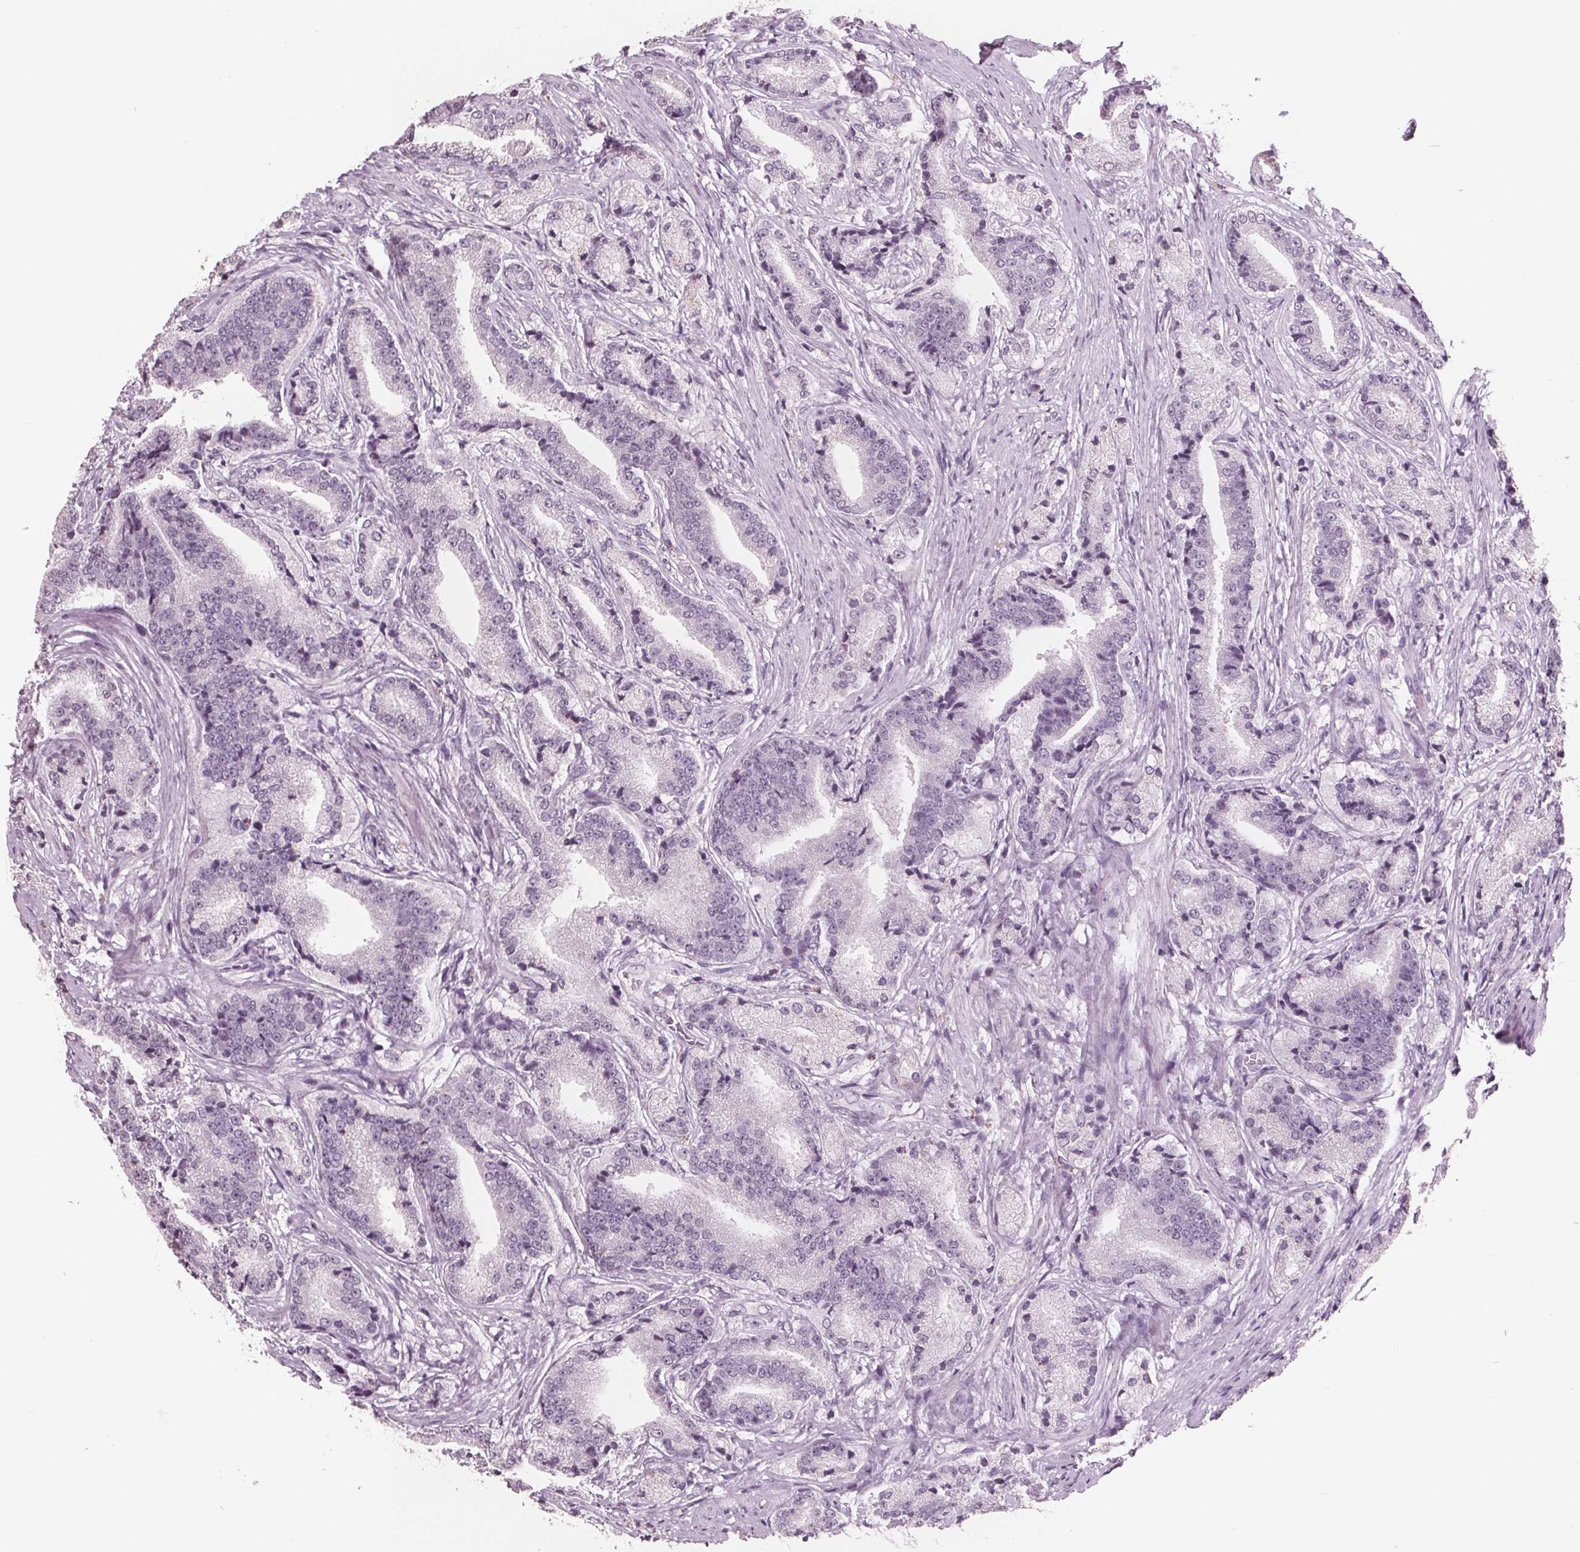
{"staining": {"intensity": "negative", "quantity": "none", "location": "none"}, "tissue": "prostate cancer", "cell_type": "Tumor cells", "image_type": "cancer", "snomed": [{"axis": "morphology", "description": "Adenocarcinoma, High grade"}, {"axis": "topography", "description": "Prostate and seminal vesicle, NOS"}], "caption": "Immunohistochemistry (IHC) micrograph of neoplastic tissue: high-grade adenocarcinoma (prostate) stained with DAB (3,3'-diaminobenzidine) reveals no significant protein staining in tumor cells.", "gene": "PTPN14", "patient": {"sex": "male", "age": 61}}